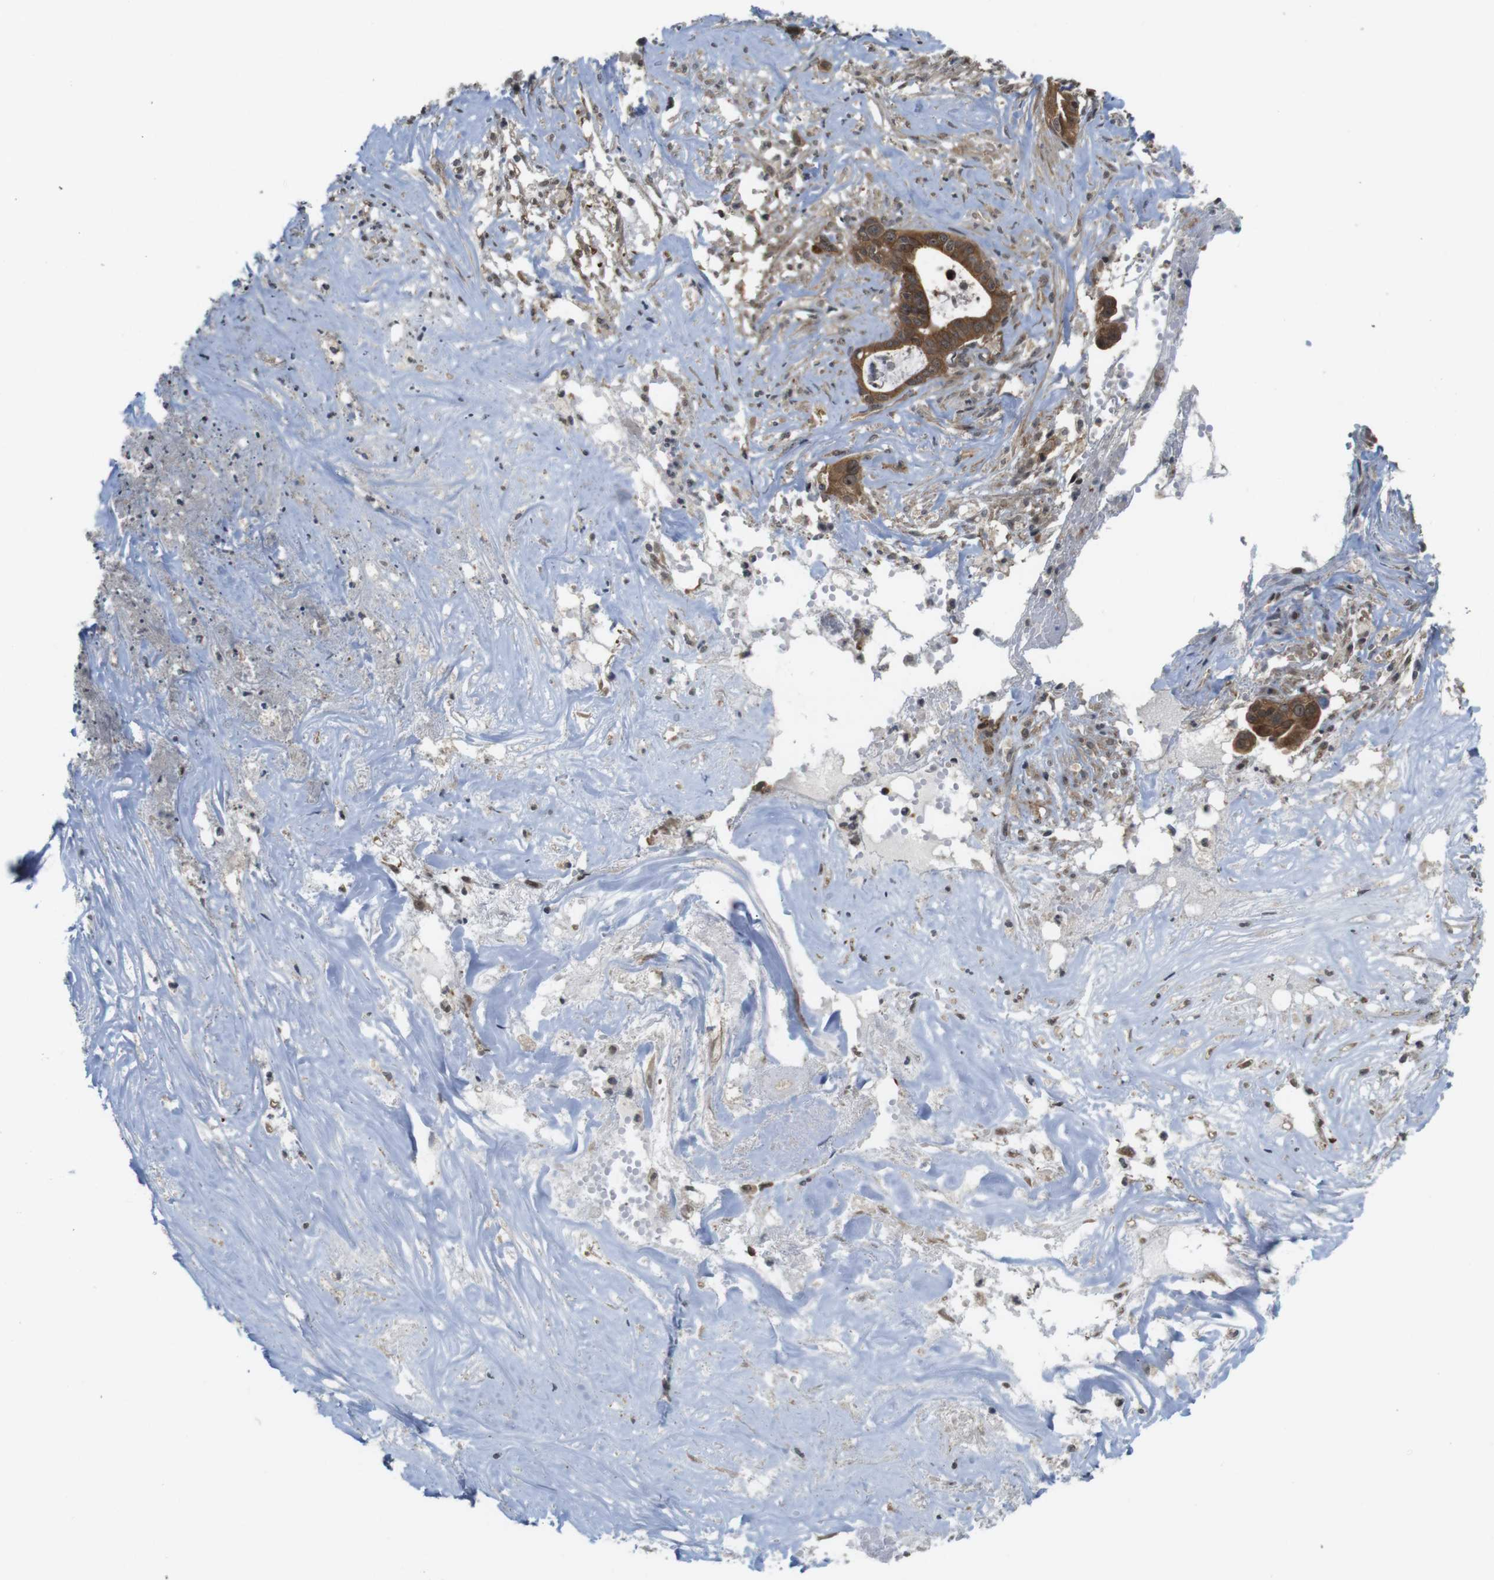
{"staining": {"intensity": "strong", "quantity": ">75%", "location": "cytoplasmic/membranous"}, "tissue": "liver cancer", "cell_type": "Tumor cells", "image_type": "cancer", "snomed": [{"axis": "morphology", "description": "Cholangiocarcinoma"}, {"axis": "topography", "description": "Liver"}], "caption": "Immunohistochemical staining of liver cholangiocarcinoma shows high levels of strong cytoplasmic/membranous protein positivity in approximately >75% of tumor cells. (brown staining indicates protein expression, while blue staining denotes nuclei).", "gene": "CC2D1A", "patient": {"sex": "female", "age": 61}}